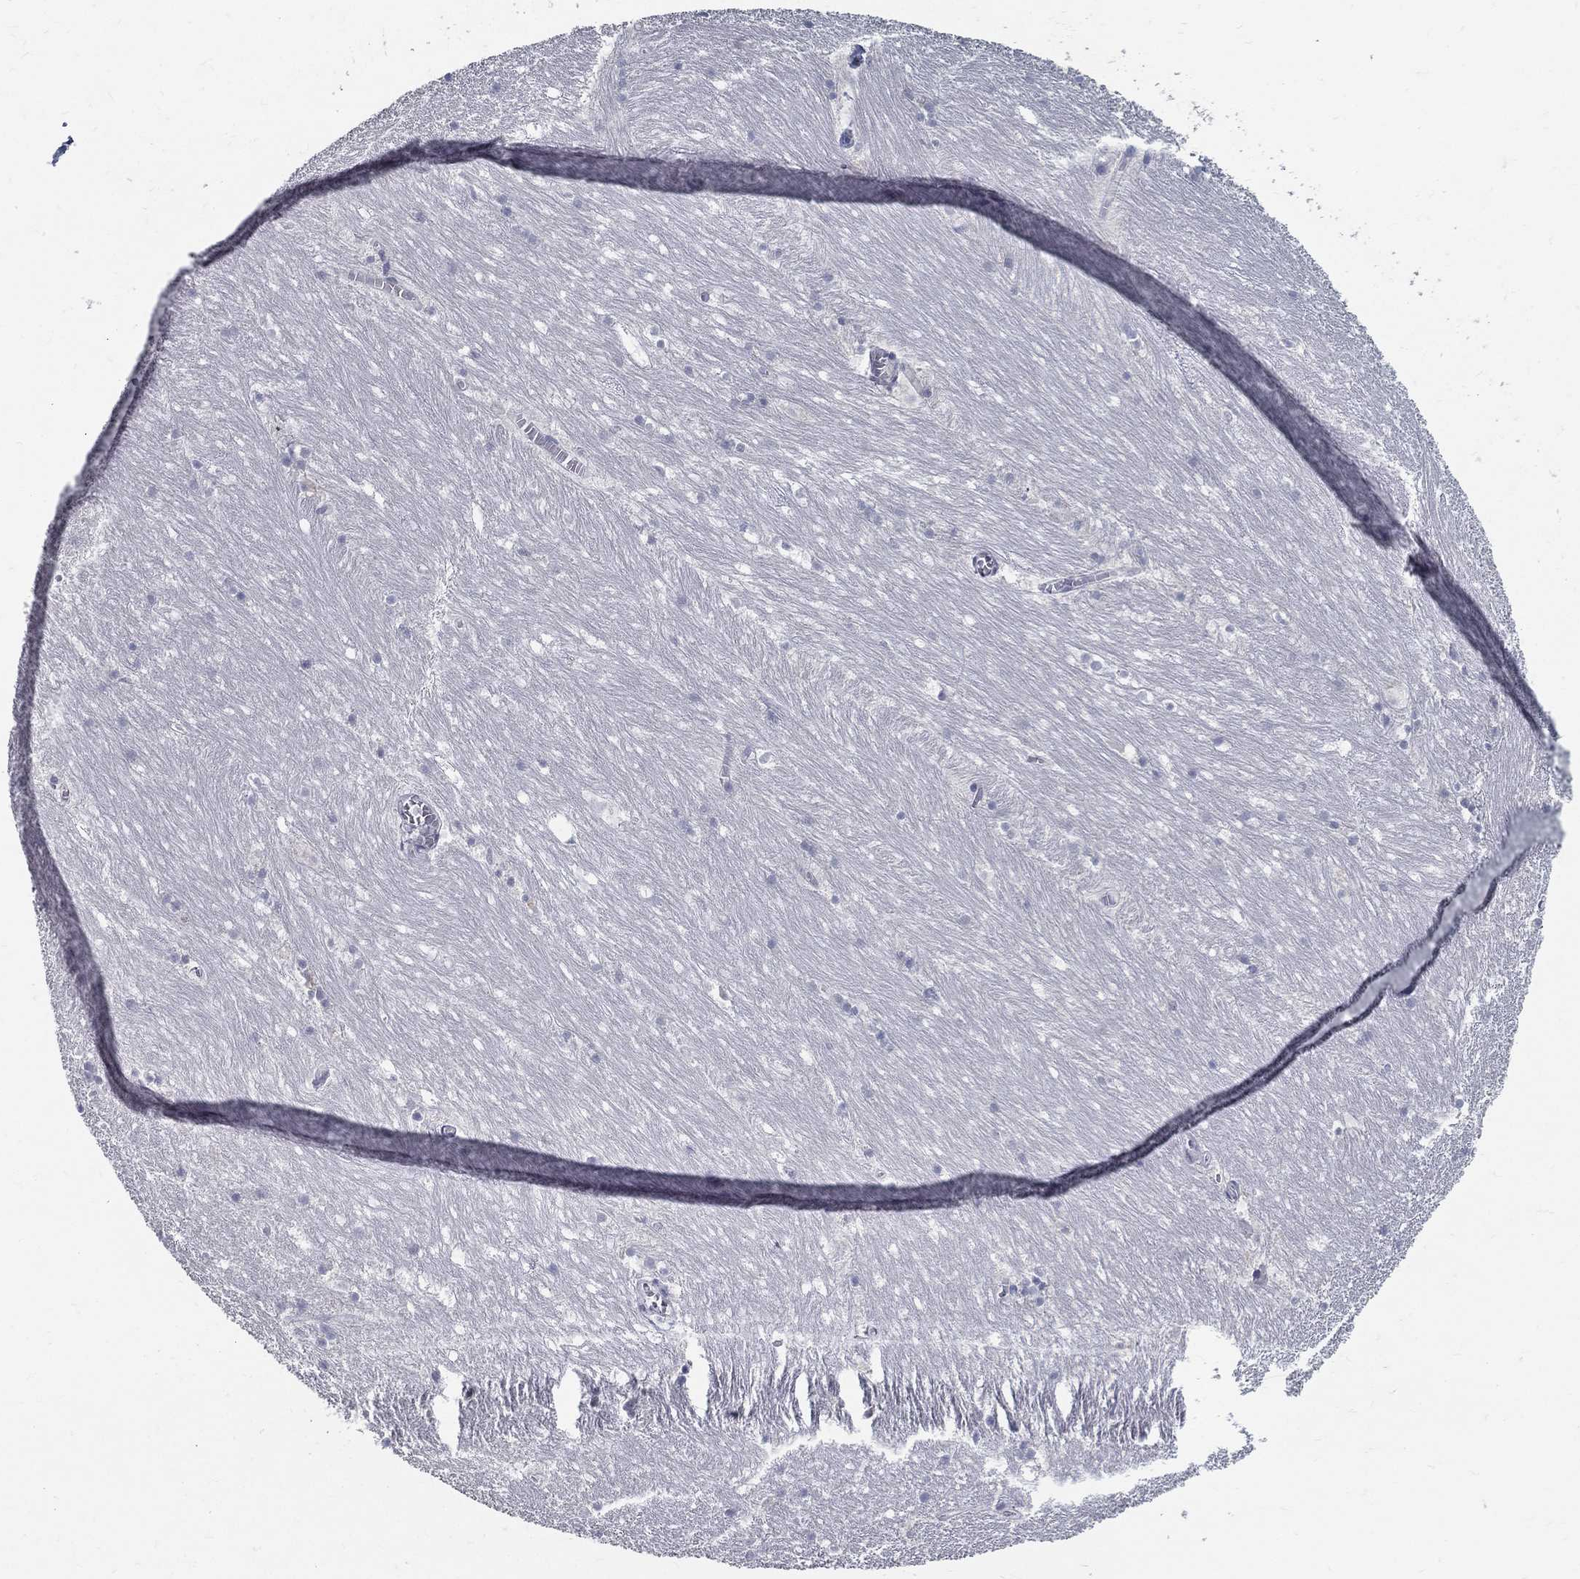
{"staining": {"intensity": "negative", "quantity": "none", "location": "none"}, "tissue": "hippocampus", "cell_type": "Glial cells", "image_type": "normal", "snomed": [{"axis": "morphology", "description": "Normal tissue, NOS"}, {"axis": "topography", "description": "Hippocampus"}], "caption": "The immunohistochemistry micrograph has no significant staining in glial cells of hippocampus. The staining was performed using DAB (3,3'-diaminobenzidine) to visualize the protein expression in brown, while the nuclei were stained in blue with hematoxylin (Magnification: 20x).", "gene": "ACE2", "patient": {"sex": "female", "age": 64}}